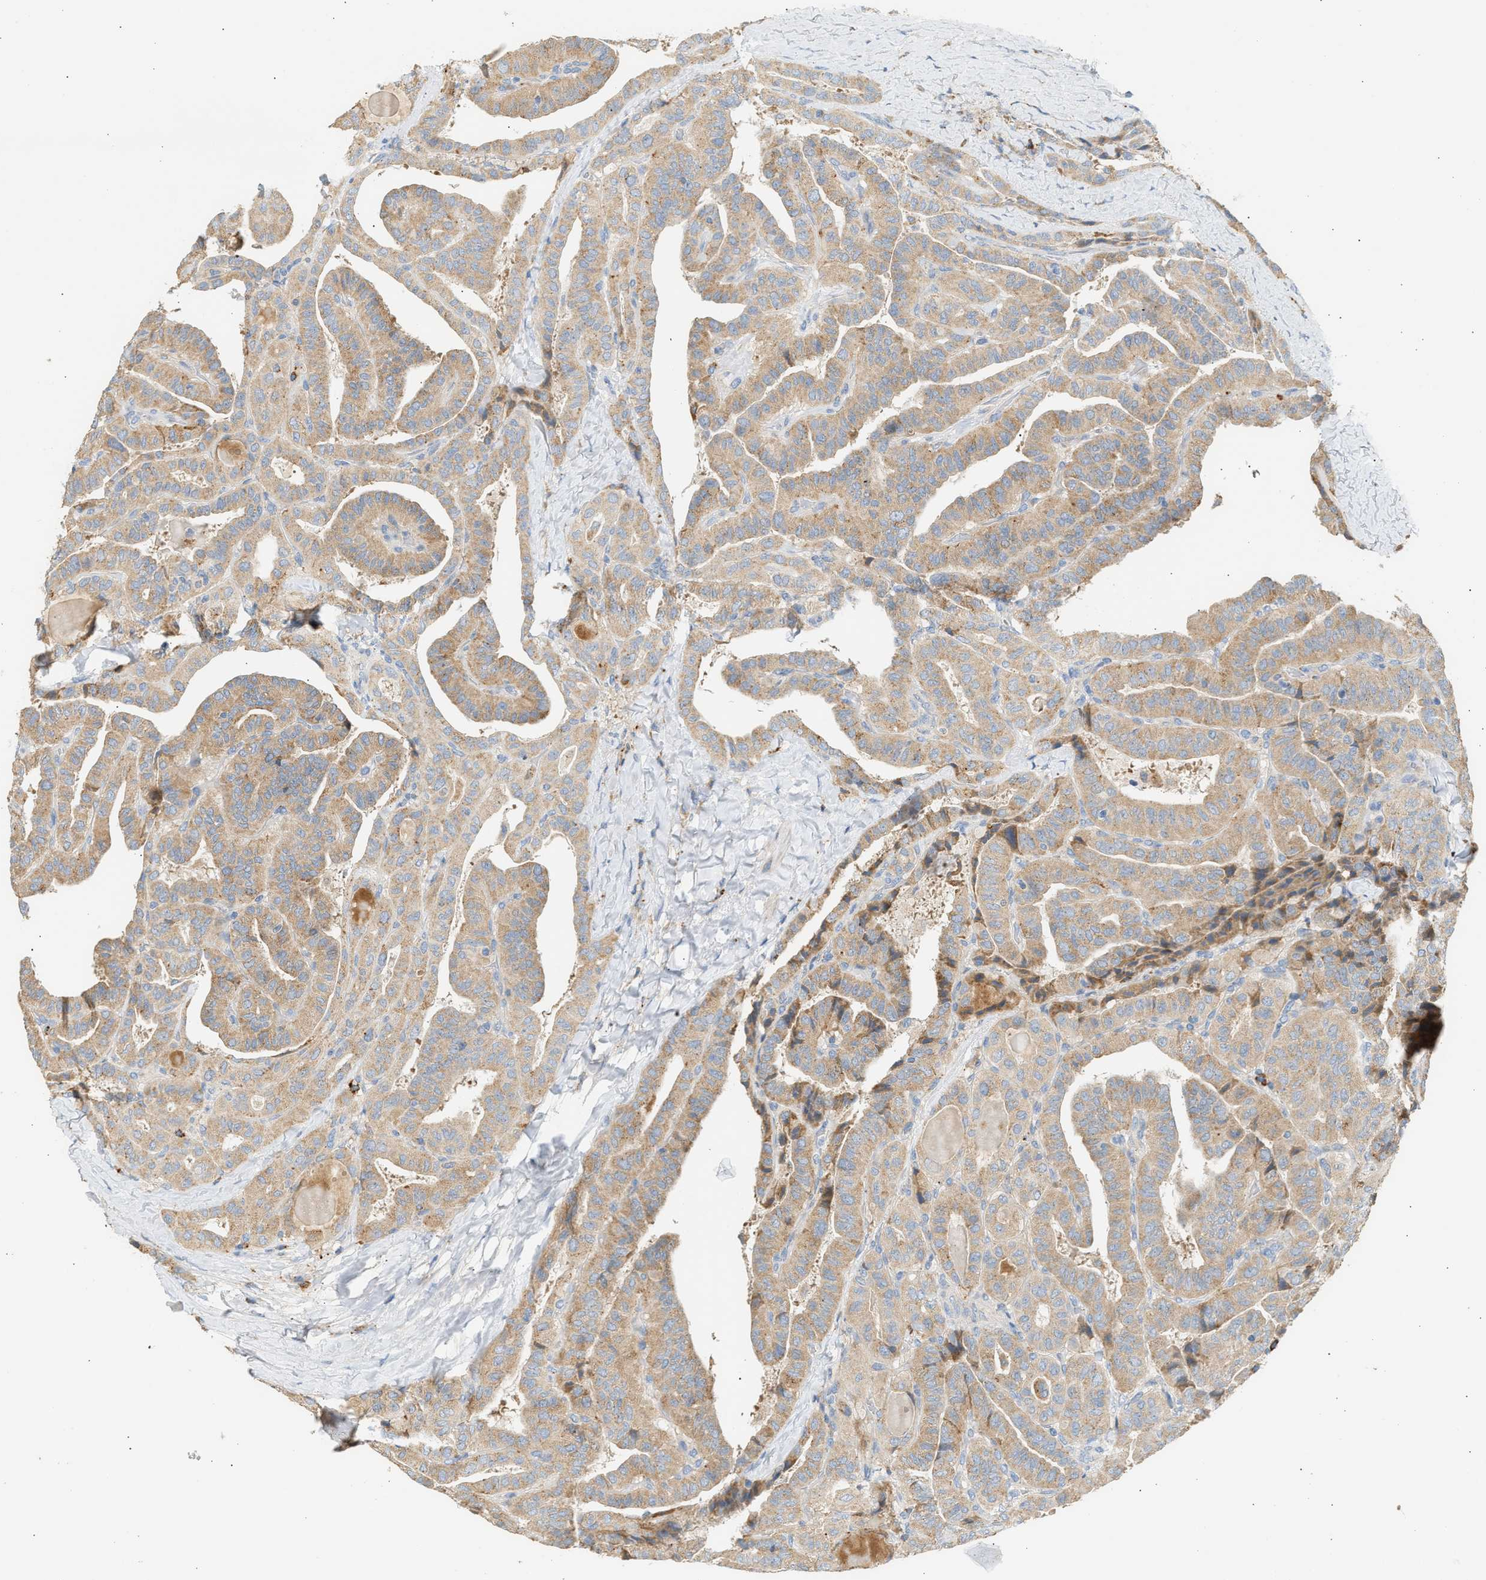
{"staining": {"intensity": "weak", "quantity": ">75%", "location": "cytoplasmic/membranous"}, "tissue": "thyroid cancer", "cell_type": "Tumor cells", "image_type": "cancer", "snomed": [{"axis": "morphology", "description": "Papillary adenocarcinoma, NOS"}, {"axis": "topography", "description": "Thyroid gland"}], "caption": "Papillary adenocarcinoma (thyroid) stained with a protein marker shows weak staining in tumor cells.", "gene": "ENTHD1", "patient": {"sex": "male", "age": 77}}